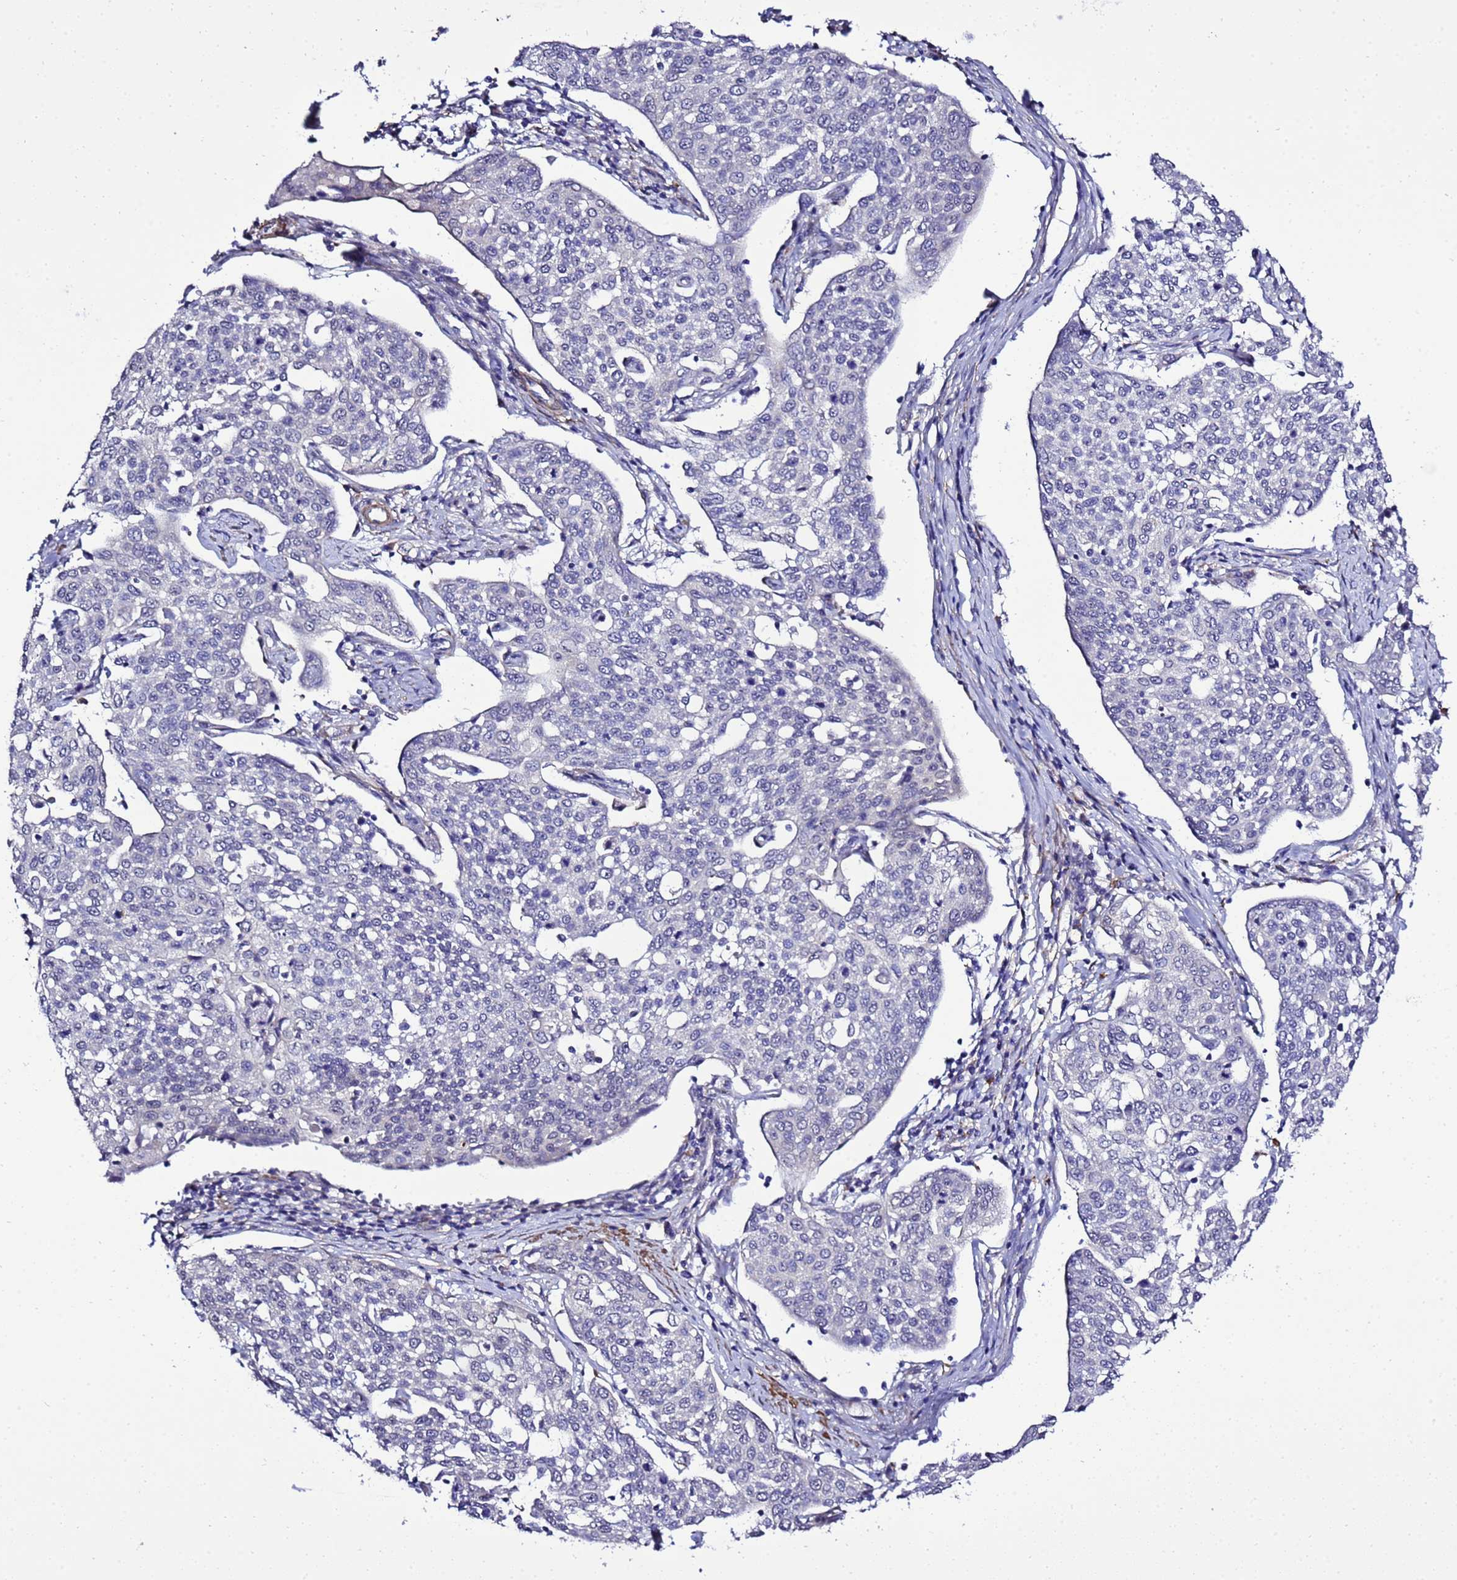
{"staining": {"intensity": "negative", "quantity": "none", "location": "none"}, "tissue": "cervical cancer", "cell_type": "Tumor cells", "image_type": "cancer", "snomed": [{"axis": "morphology", "description": "Squamous cell carcinoma, NOS"}, {"axis": "topography", "description": "Cervix"}], "caption": "A high-resolution image shows immunohistochemistry staining of cervical squamous cell carcinoma, which shows no significant positivity in tumor cells.", "gene": "GZF1", "patient": {"sex": "female", "age": 34}}